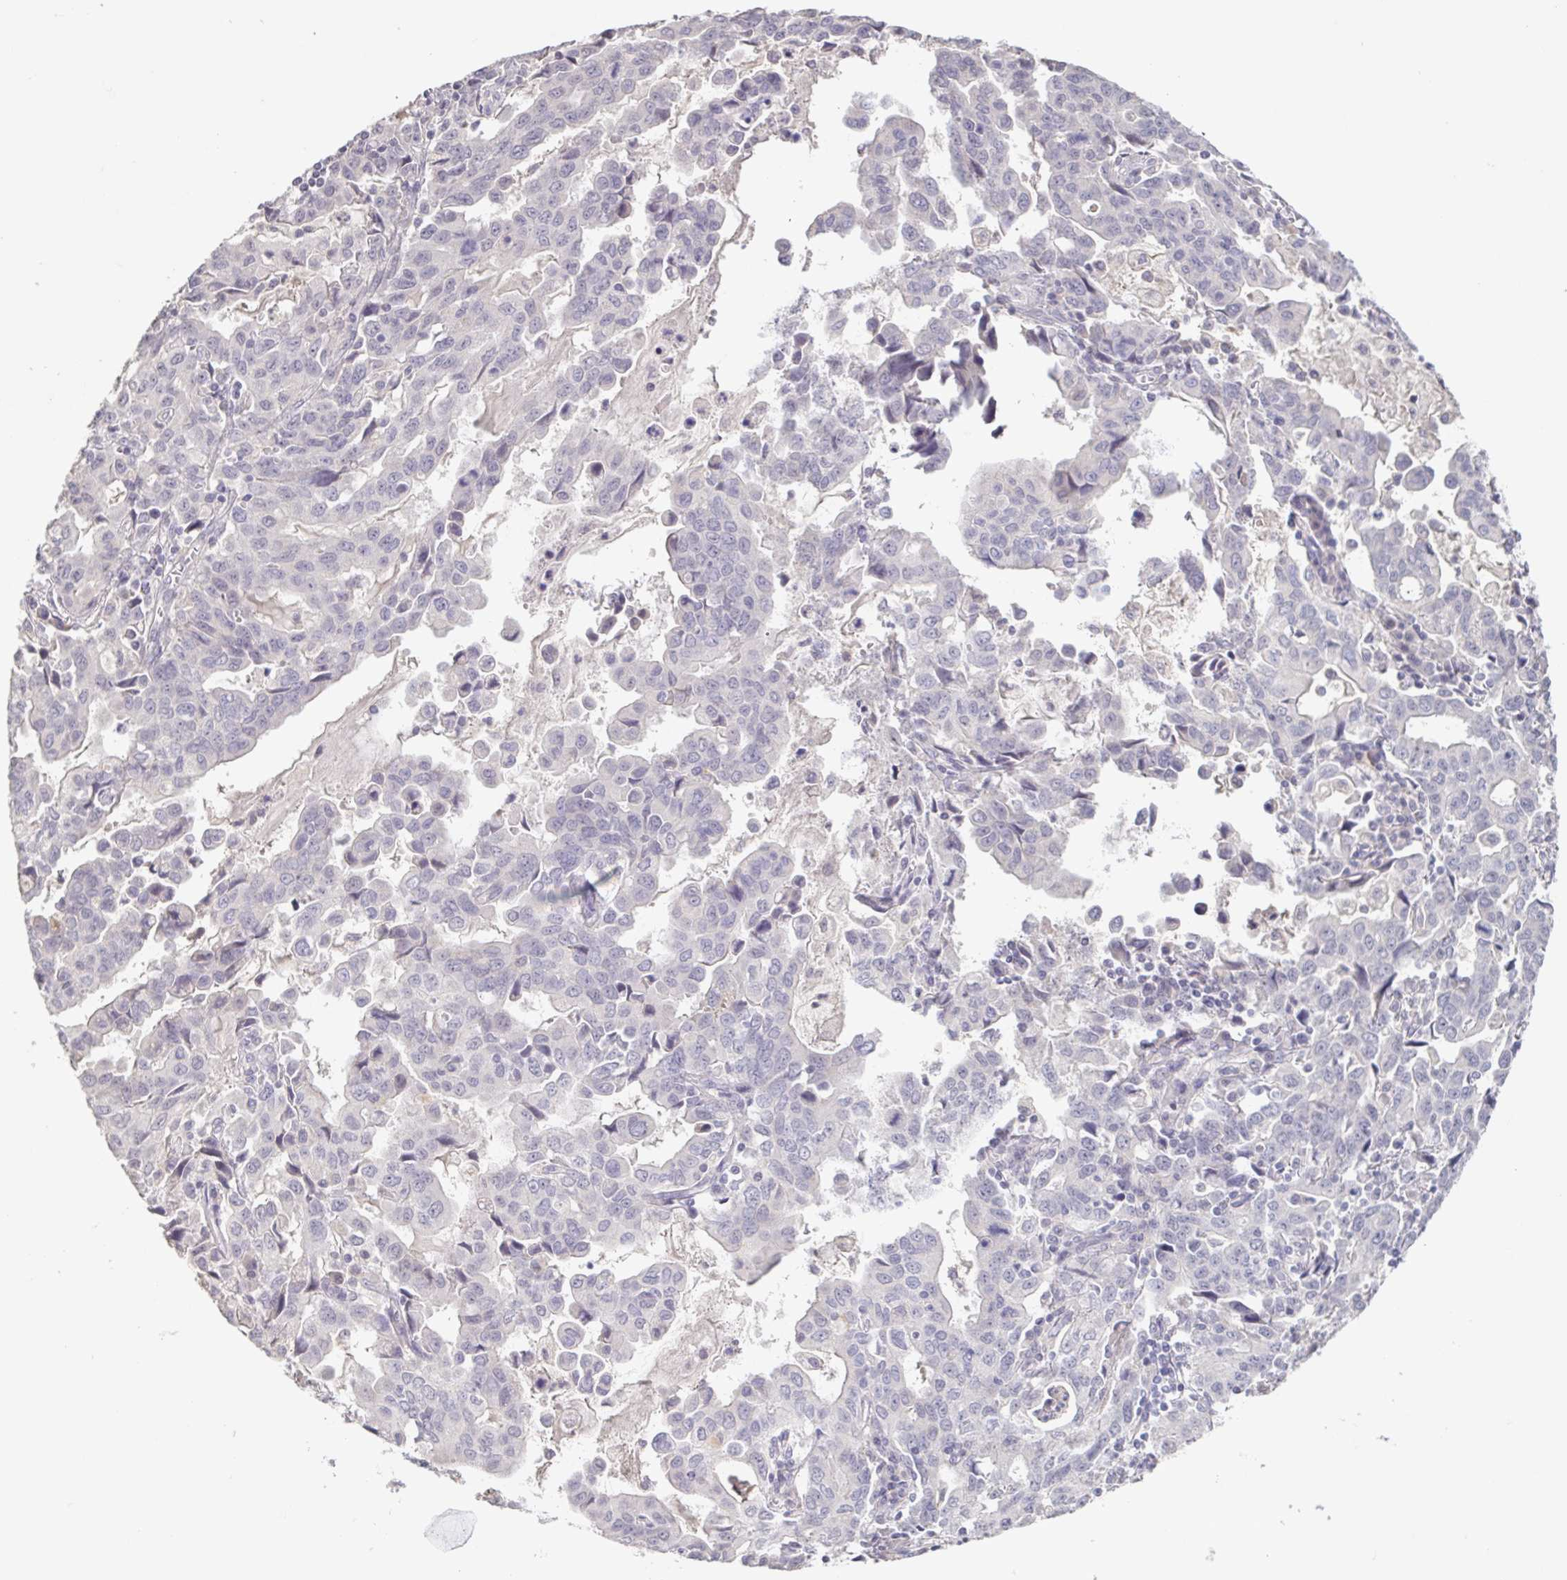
{"staining": {"intensity": "negative", "quantity": "none", "location": "none"}, "tissue": "stomach cancer", "cell_type": "Tumor cells", "image_type": "cancer", "snomed": [{"axis": "morphology", "description": "Adenocarcinoma, NOS"}, {"axis": "topography", "description": "Stomach, upper"}], "caption": "There is no significant positivity in tumor cells of stomach cancer. Nuclei are stained in blue.", "gene": "INSL5", "patient": {"sex": "male", "age": 85}}